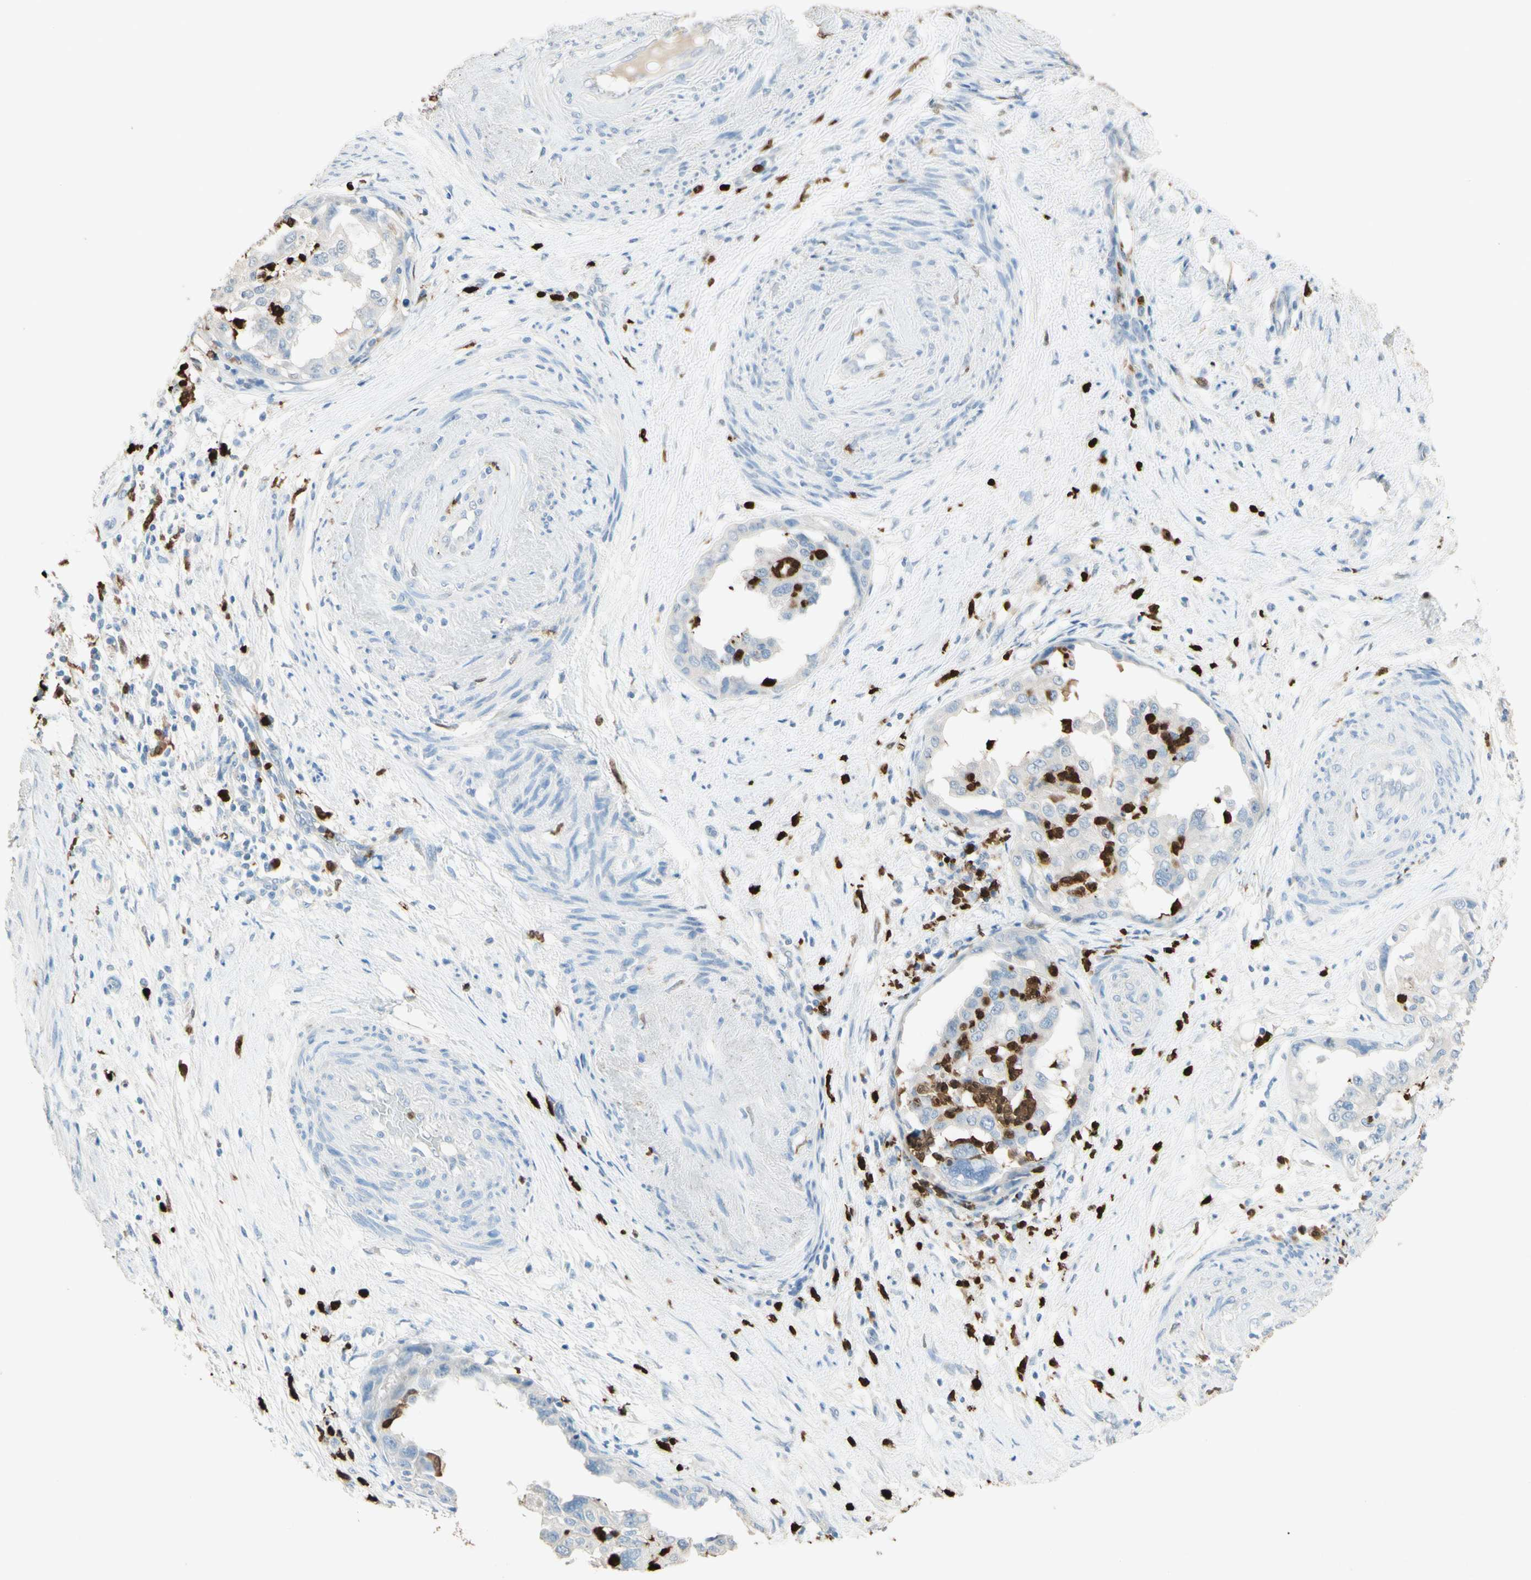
{"staining": {"intensity": "moderate", "quantity": "<25%", "location": "cytoplasmic/membranous,nuclear"}, "tissue": "endometrial cancer", "cell_type": "Tumor cells", "image_type": "cancer", "snomed": [{"axis": "morphology", "description": "Adenocarcinoma, NOS"}, {"axis": "topography", "description": "Endometrium"}], "caption": "The photomicrograph exhibits a brown stain indicating the presence of a protein in the cytoplasmic/membranous and nuclear of tumor cells in adenocarcinoma (endometrial).", "gene": "NFKBIZ", "patient": {"sex": "female", "age": 85}}